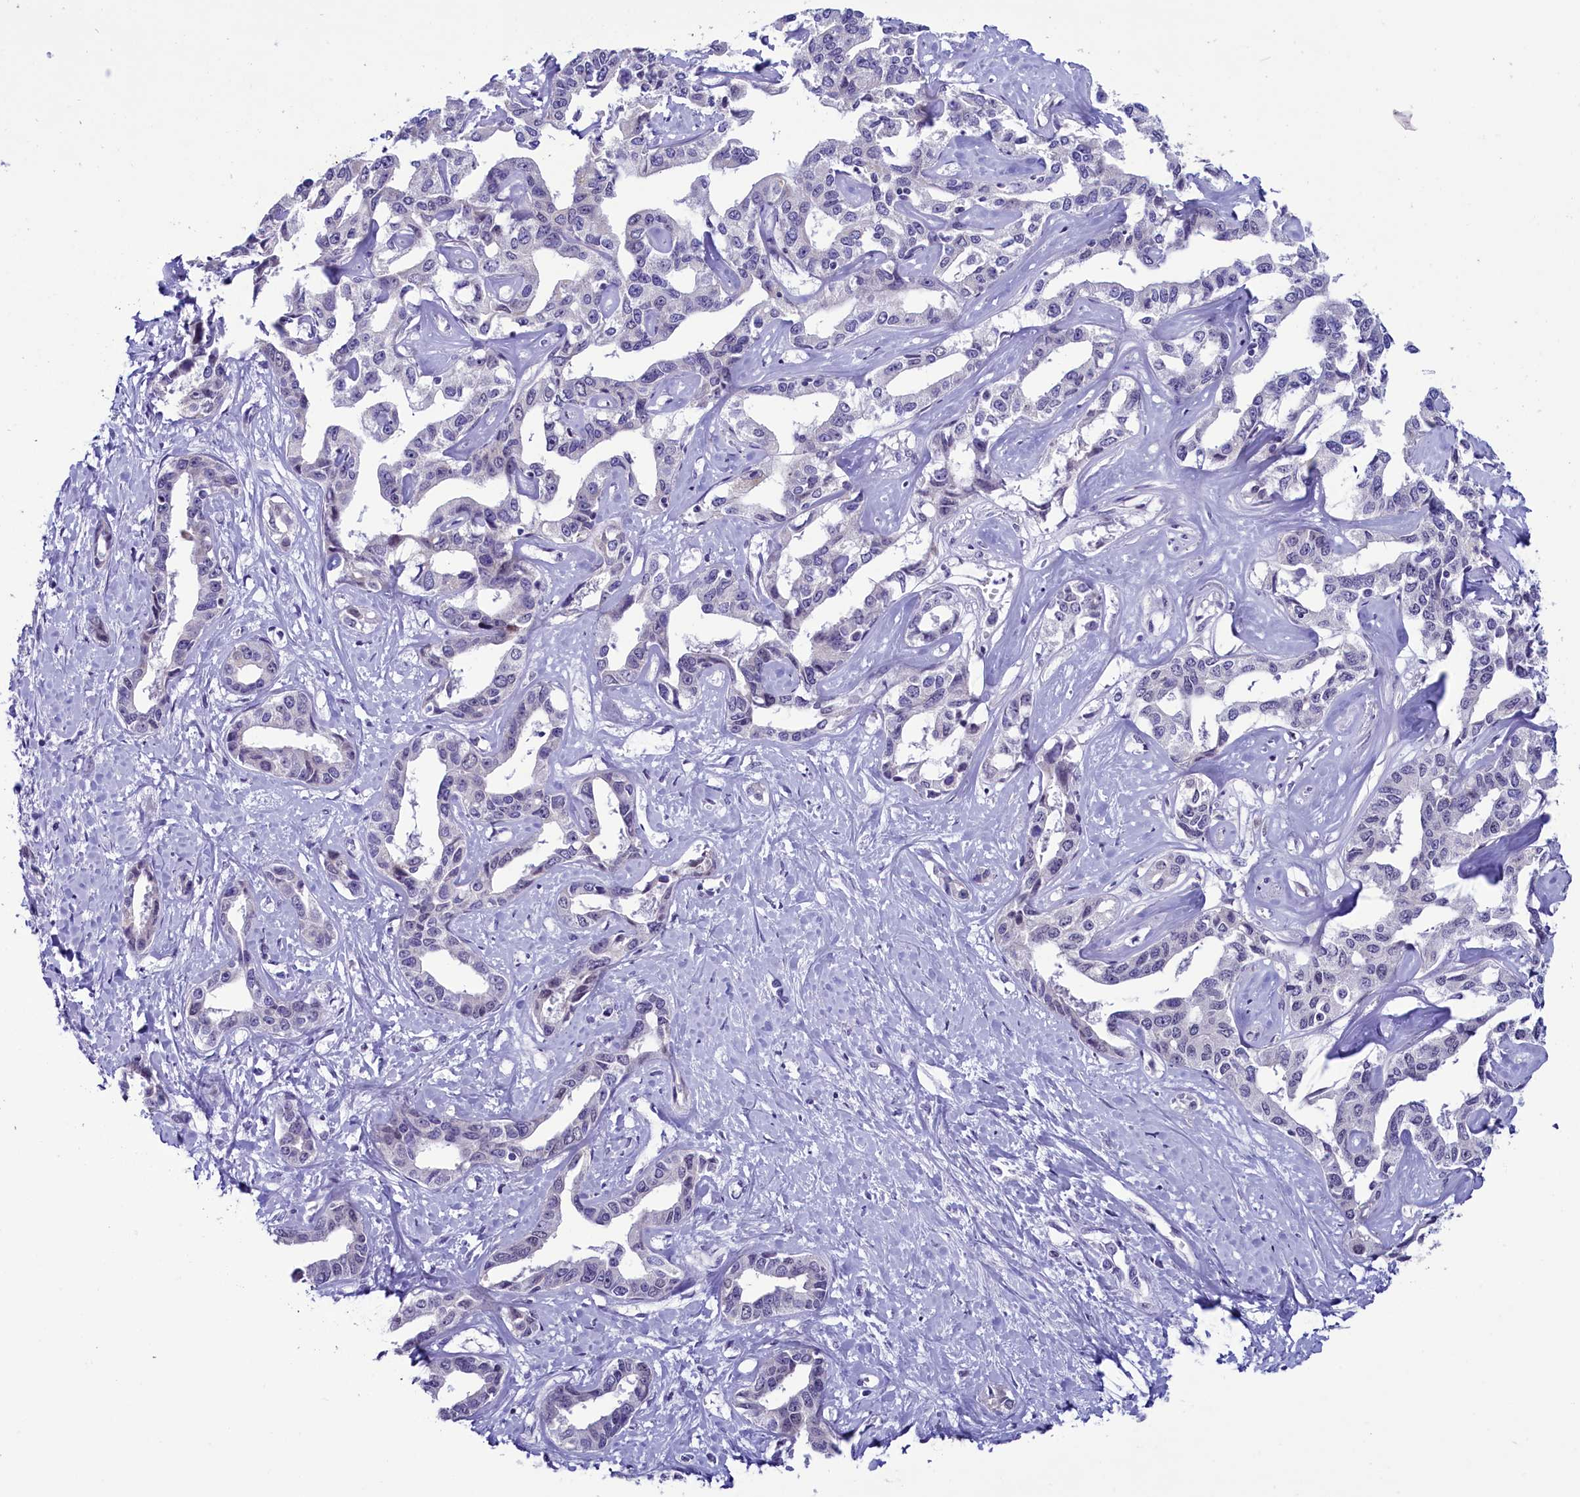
{"staining": {"intensity": "negative", "quantity": "none", "location": "none"}, "tissue": "liver cancer", "cell_type": "Tumor cells", "image_type": "cancer", "snomed": [{"axis": "morphology", "description": "Cholangiocarcinoma"}, {"axis": "topography", "description": "Liver"}], "caption": "DAB immunohistochemical staining of human liver cancer shows no significant staining in tumor cells. The staining is performed using DAB brown chromogen with nuclei counter-stained in using hematoxylin.", "gene": "SCD5", "patient": {"sex": "male", "age": 59}}